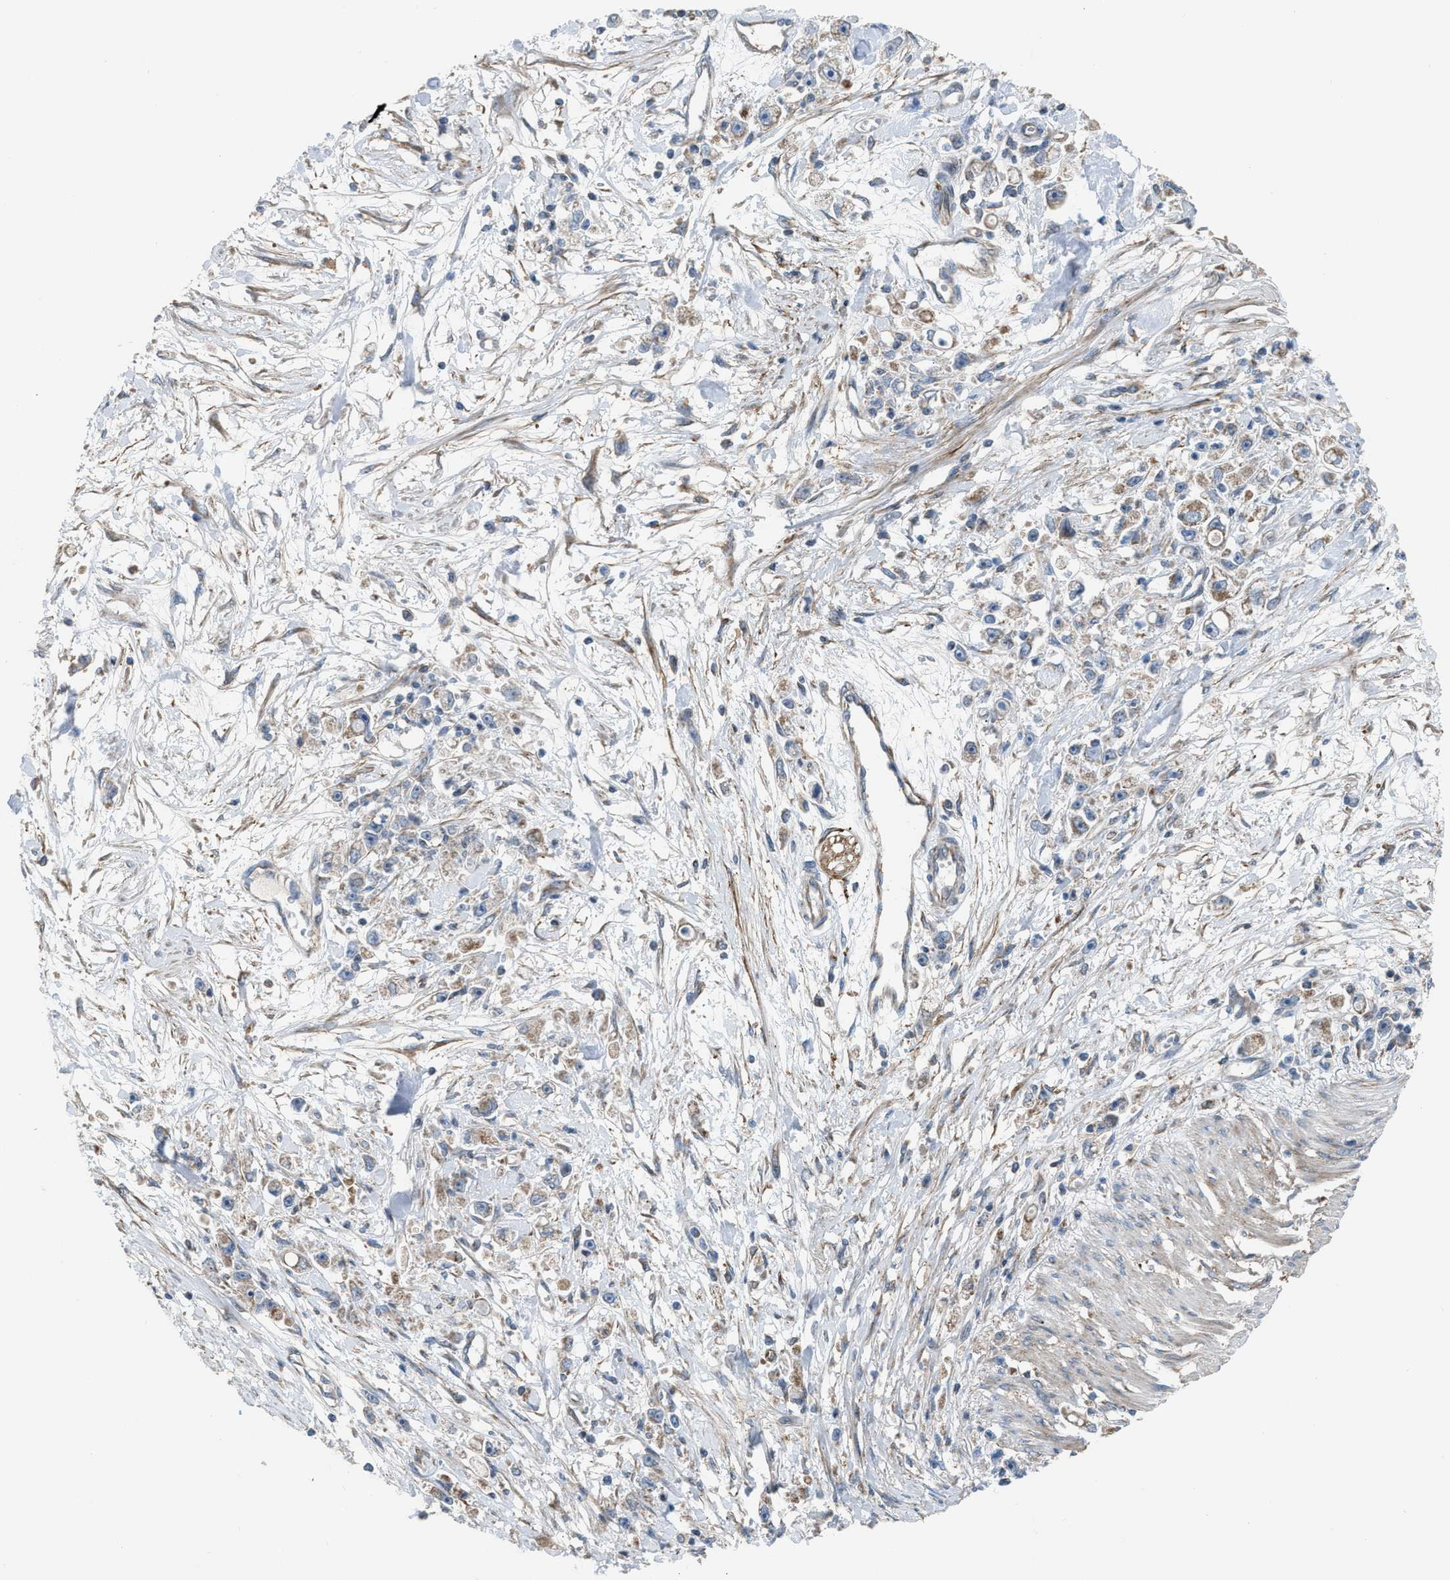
{"staining": {"intensity": "negative", "quantity": "none", "location": "none"}, "tissue": "stomach cancer", "cell_type": "Tumor cells", "image_type": "cancer", "snomed": [{"axis": "morphology", "description": "Adenocarcinoma, NOS"}, {"axis": "topography", "description": "Stomach"}], "caption": "A histopathology image of human adenocarcinoma (stomach) is negative for staining in tumor cells. (DAB (3,3'-diaminobenzidine) immunohistochemistry (IHC) with hematoxylin counter stain).", "gene": "SLC10A3", "patient": {"sex": "female", "age": 59}}